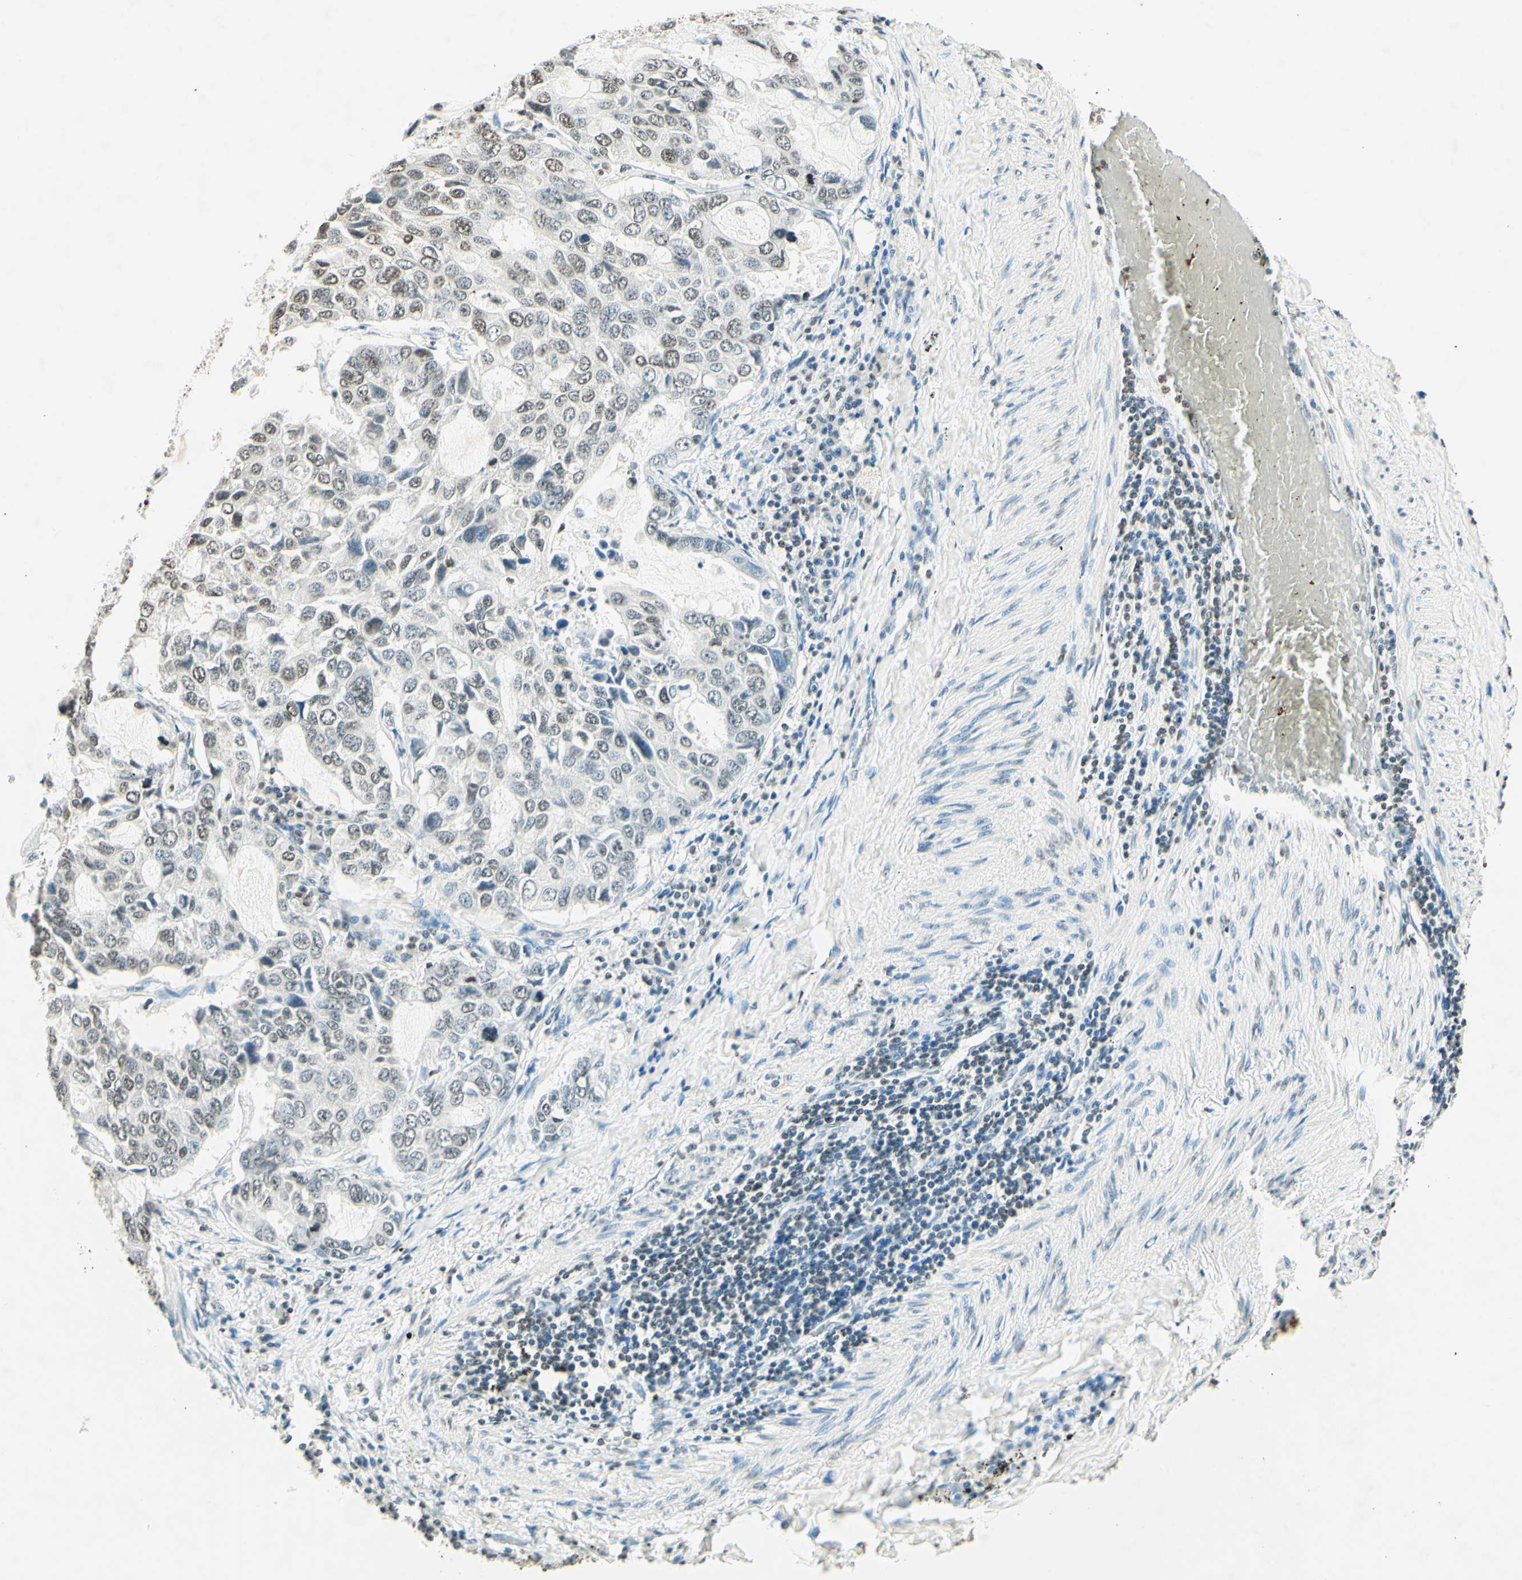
{"staining": {"intensity": "weak", "quantity": "<25%", "location": "nuclear"}, "tissue": "lung cancer", "cell_type": "Tumor cells", "image_type": "cancer", "snomed": [{"axis": "morphology", "description": "Adenocarcinoma, NOS"}, {"axis": "topography", "description": "Lung"}], "caption": "IHC micrograph of neoplastic tissue: lung cancer (adenocarcinoma) stained with DAB (3,3'-diaminobenzidine) displays no significant protein positivity in tumor cells. (Brightfield microscopy of DAB immunohistochemistry (IHC) at high magnification).", "gene": "MSH2", "patient": {"sex": "male", "age": 64}}